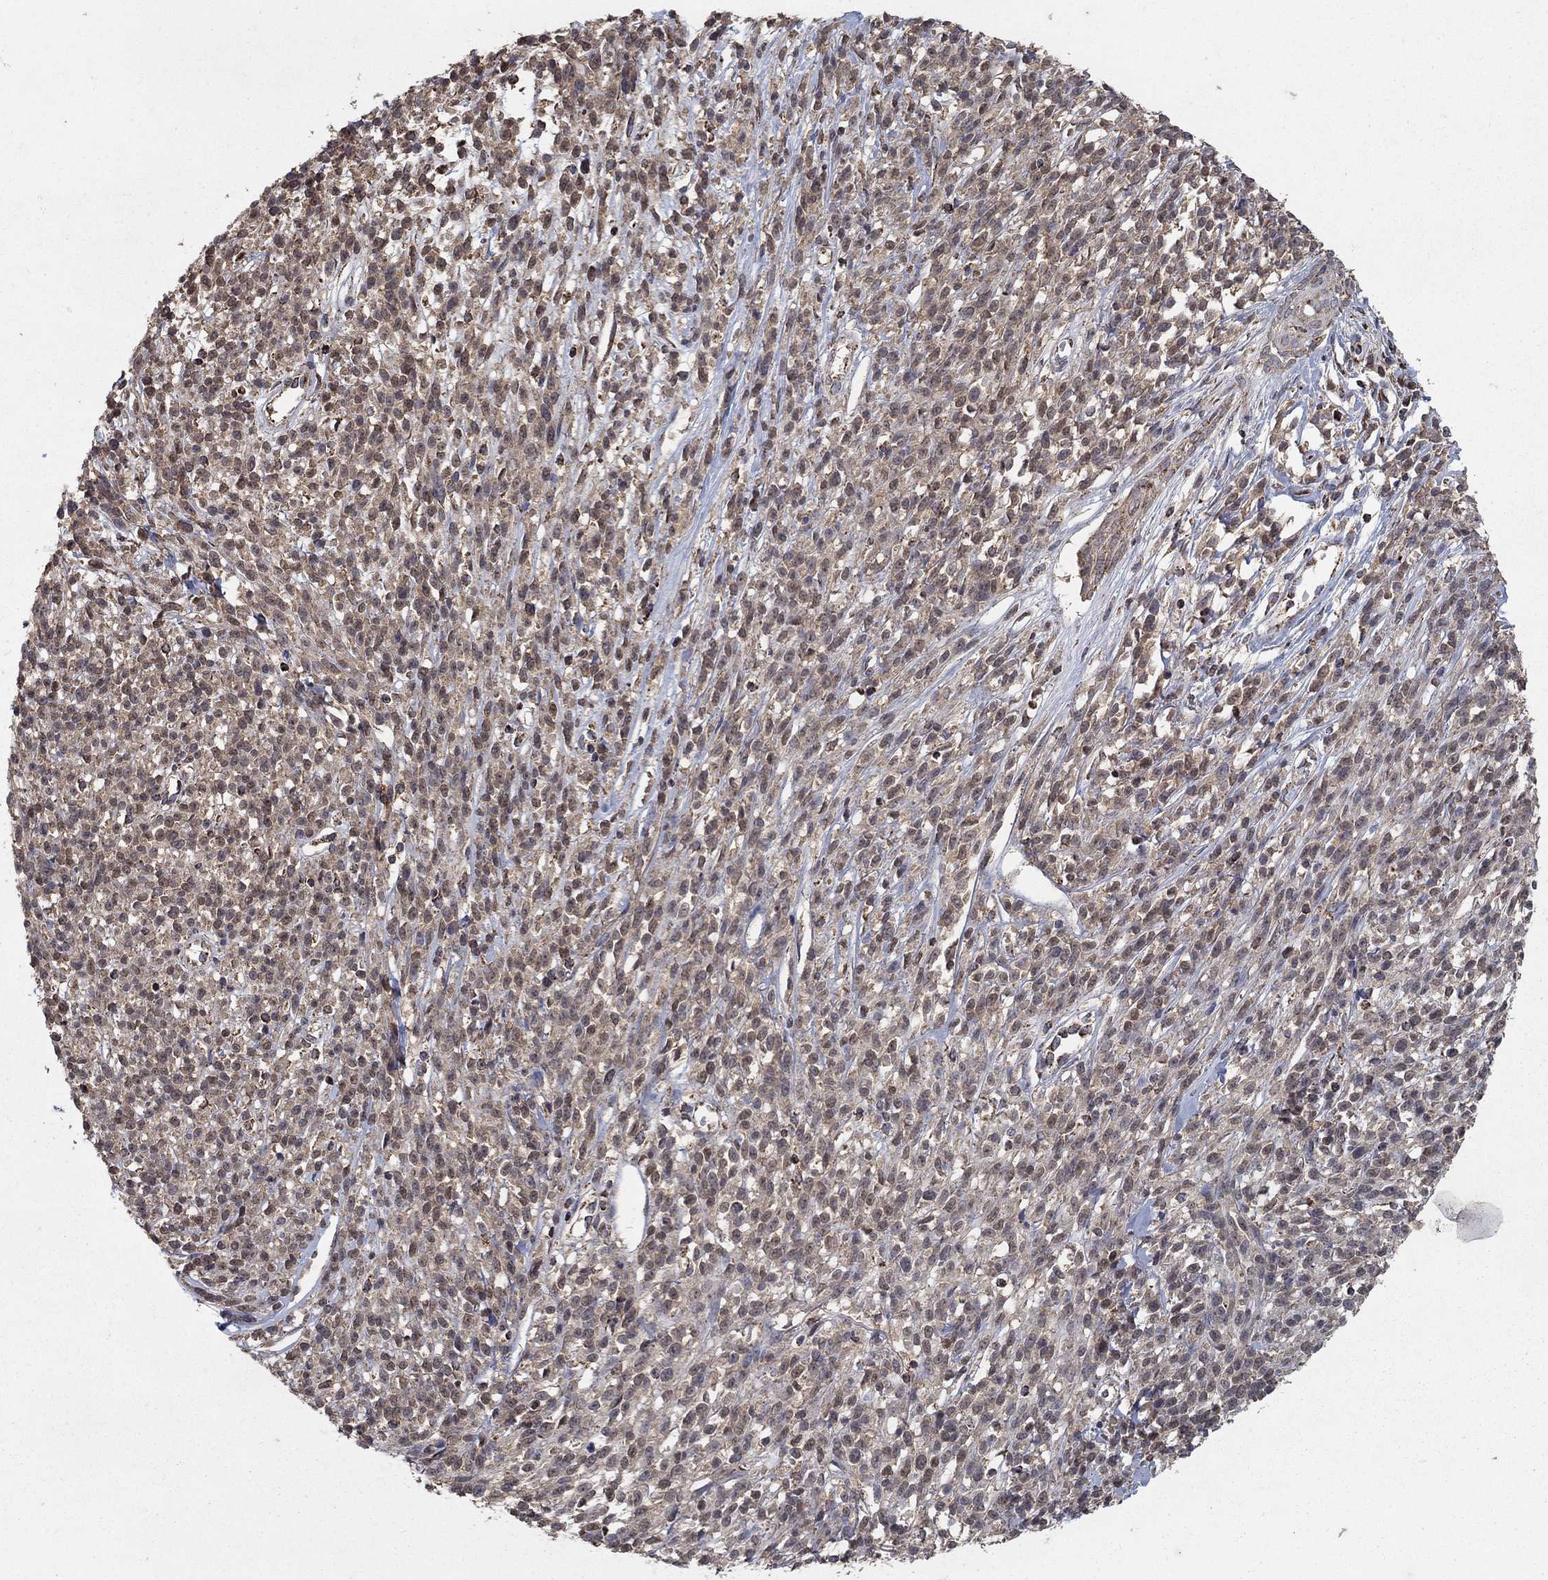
{"staining": {"intensity": "weak", "quantity": ">75%", "location": "cytoplasmic/membranous,nuclear"}, "tissue": "melanoma", "cell_type": "Tumor cells", "image_type": "cancer", "snomed": [{"axis": "morphology", "description": "Malignant melanoma, NOS"}, {"axis": "topography", "description": "Skin"}, {"axis": "topography", "description": "Skin of trunk"}], "caption": "A histopathology image of human melanoma stained for a protein displays weak cytoplasmic/membranous and nuclear brown staining in tumor cells.", "gene": "GPSM1", "patient": {"sex": "male", "age": 74}}